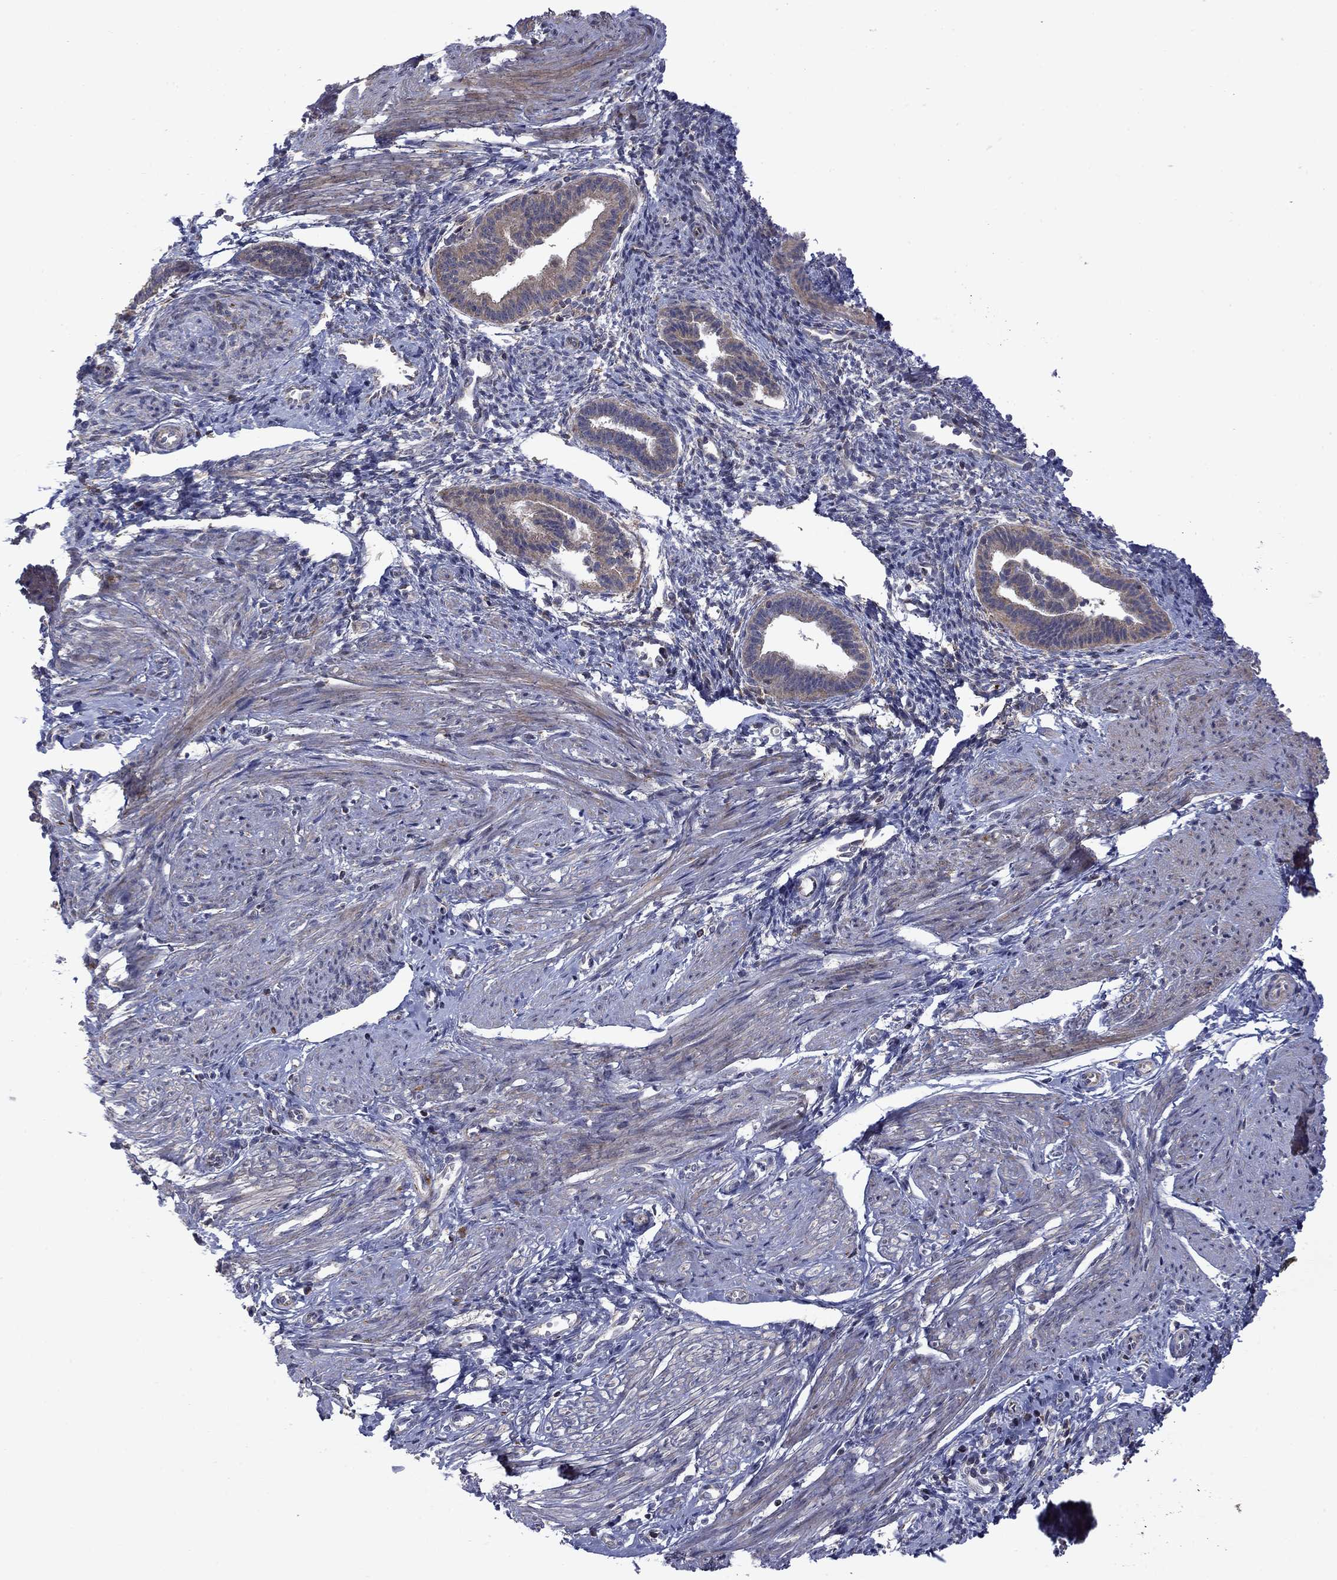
{"staining": {"intensity": "negative", "quantity": "none", "location": "none"}, "tissue": "endometrium", "cell_type": "Cells in endometrial stroma", "image_type": "normal", "snomed": [{"axis": "morphology", "description": "Normal tissue, NOS"}, {"axis": "topography", "description": "Cervix"}, {"axis": "topography", "description": "Endometrium"}], "caption": "Image shows no protein expression in cells in endometrial stroma of normal endometrium.", "gene": "DOP1B", "patient": {"sex": "female", "age": 37}}